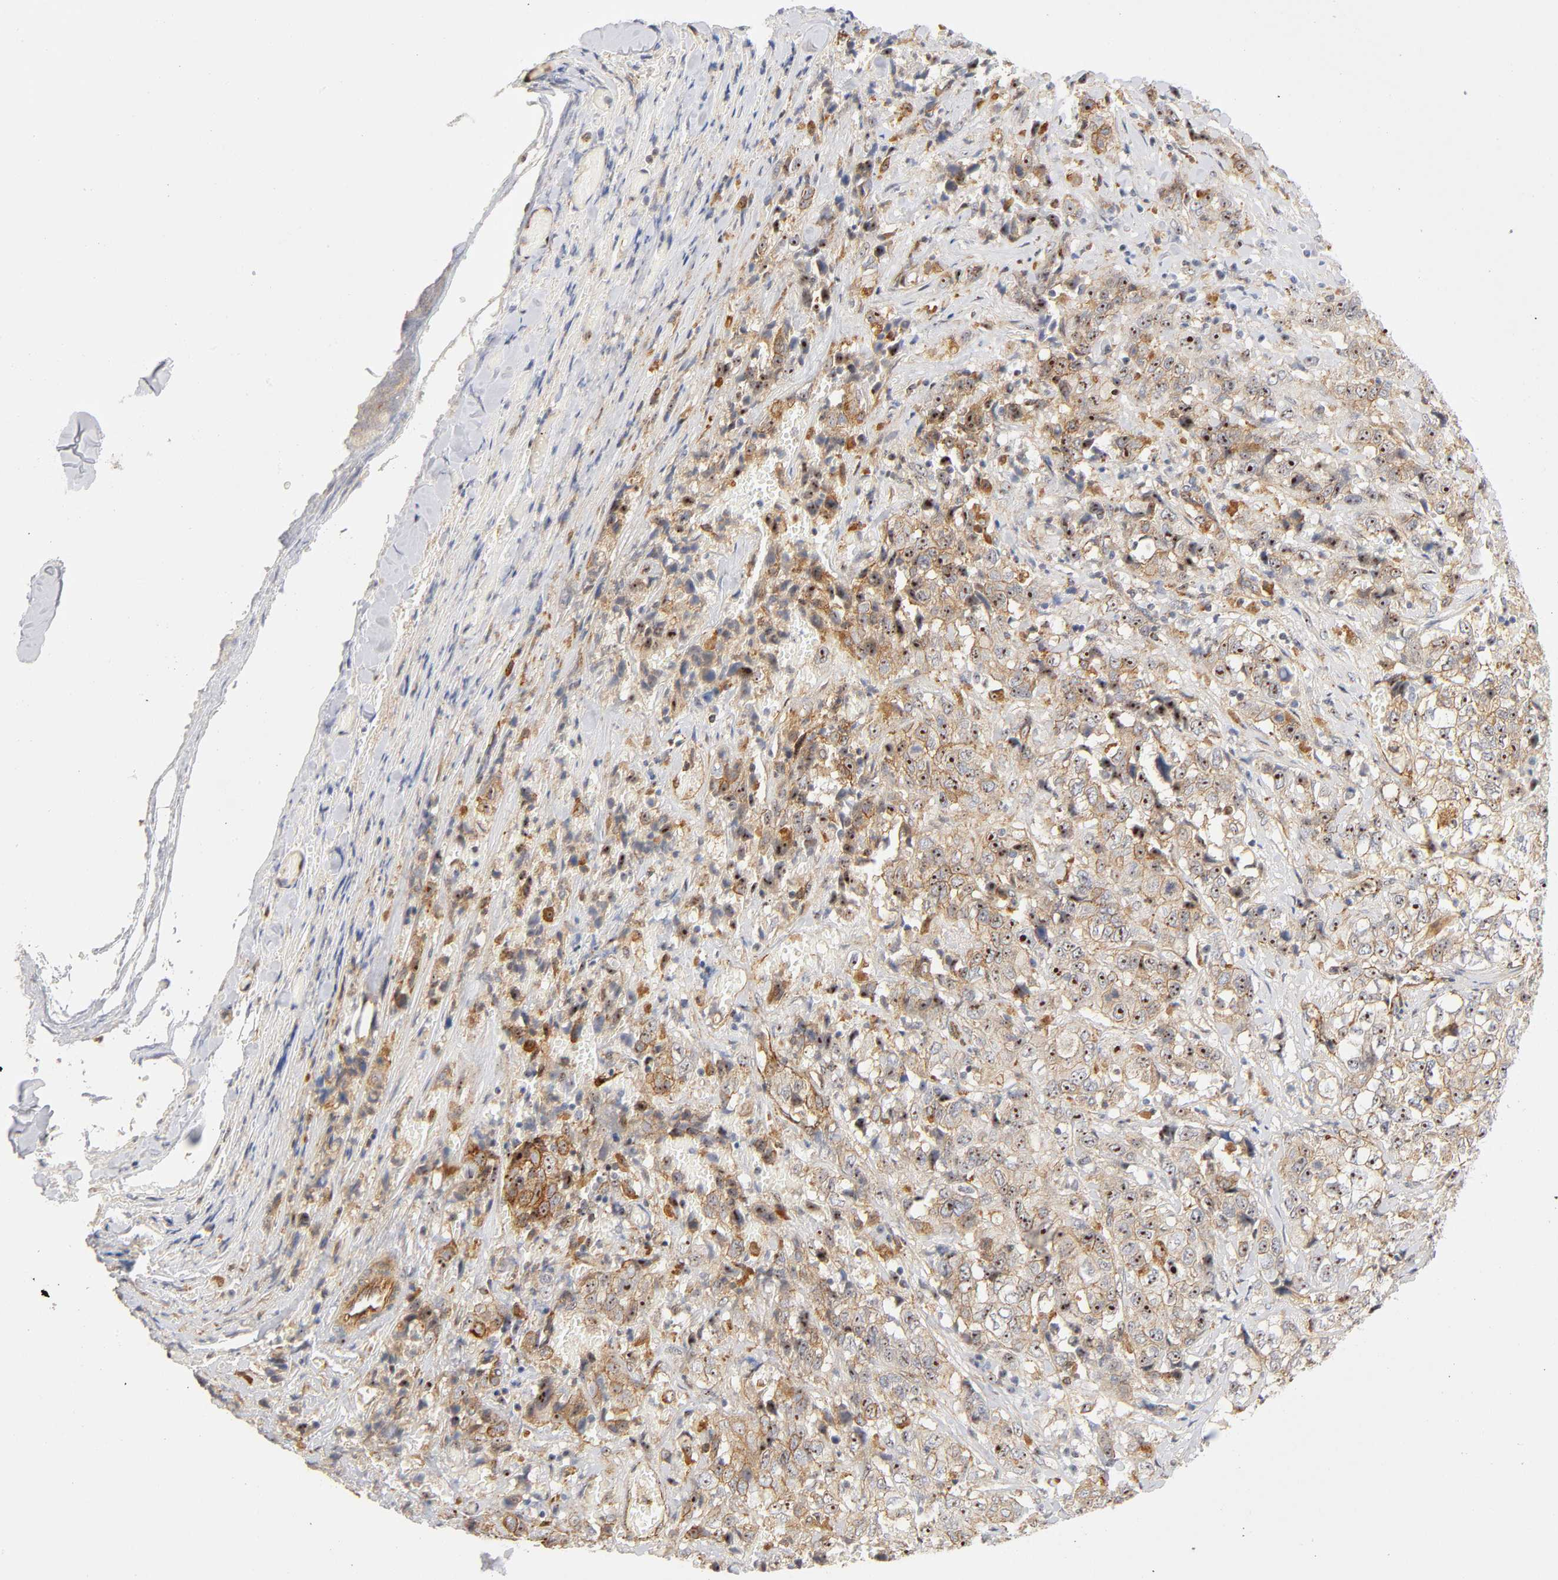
{"staining": {"intensity": "strong", "quantity": ">75%", "location": "cytoplasmic/membranous,nuclear"}, "tissue": "stomach cancer", "cell_type": "Tumor cells", "image_type": "cancer", "snomed": [{"axis": "morphology", "description": "Adenocarcinoma, NOS"}, {"axis": "topography", "description": "Stomach"}], "caption": "Human stomach cancer stained for a protein (brown) exhibits strong cytoplasmic/membranous and nuclear positive expression in about >75% of tumor cells.", "gene": "PLD1", "patient": {"sex": "male", "age": 48}}